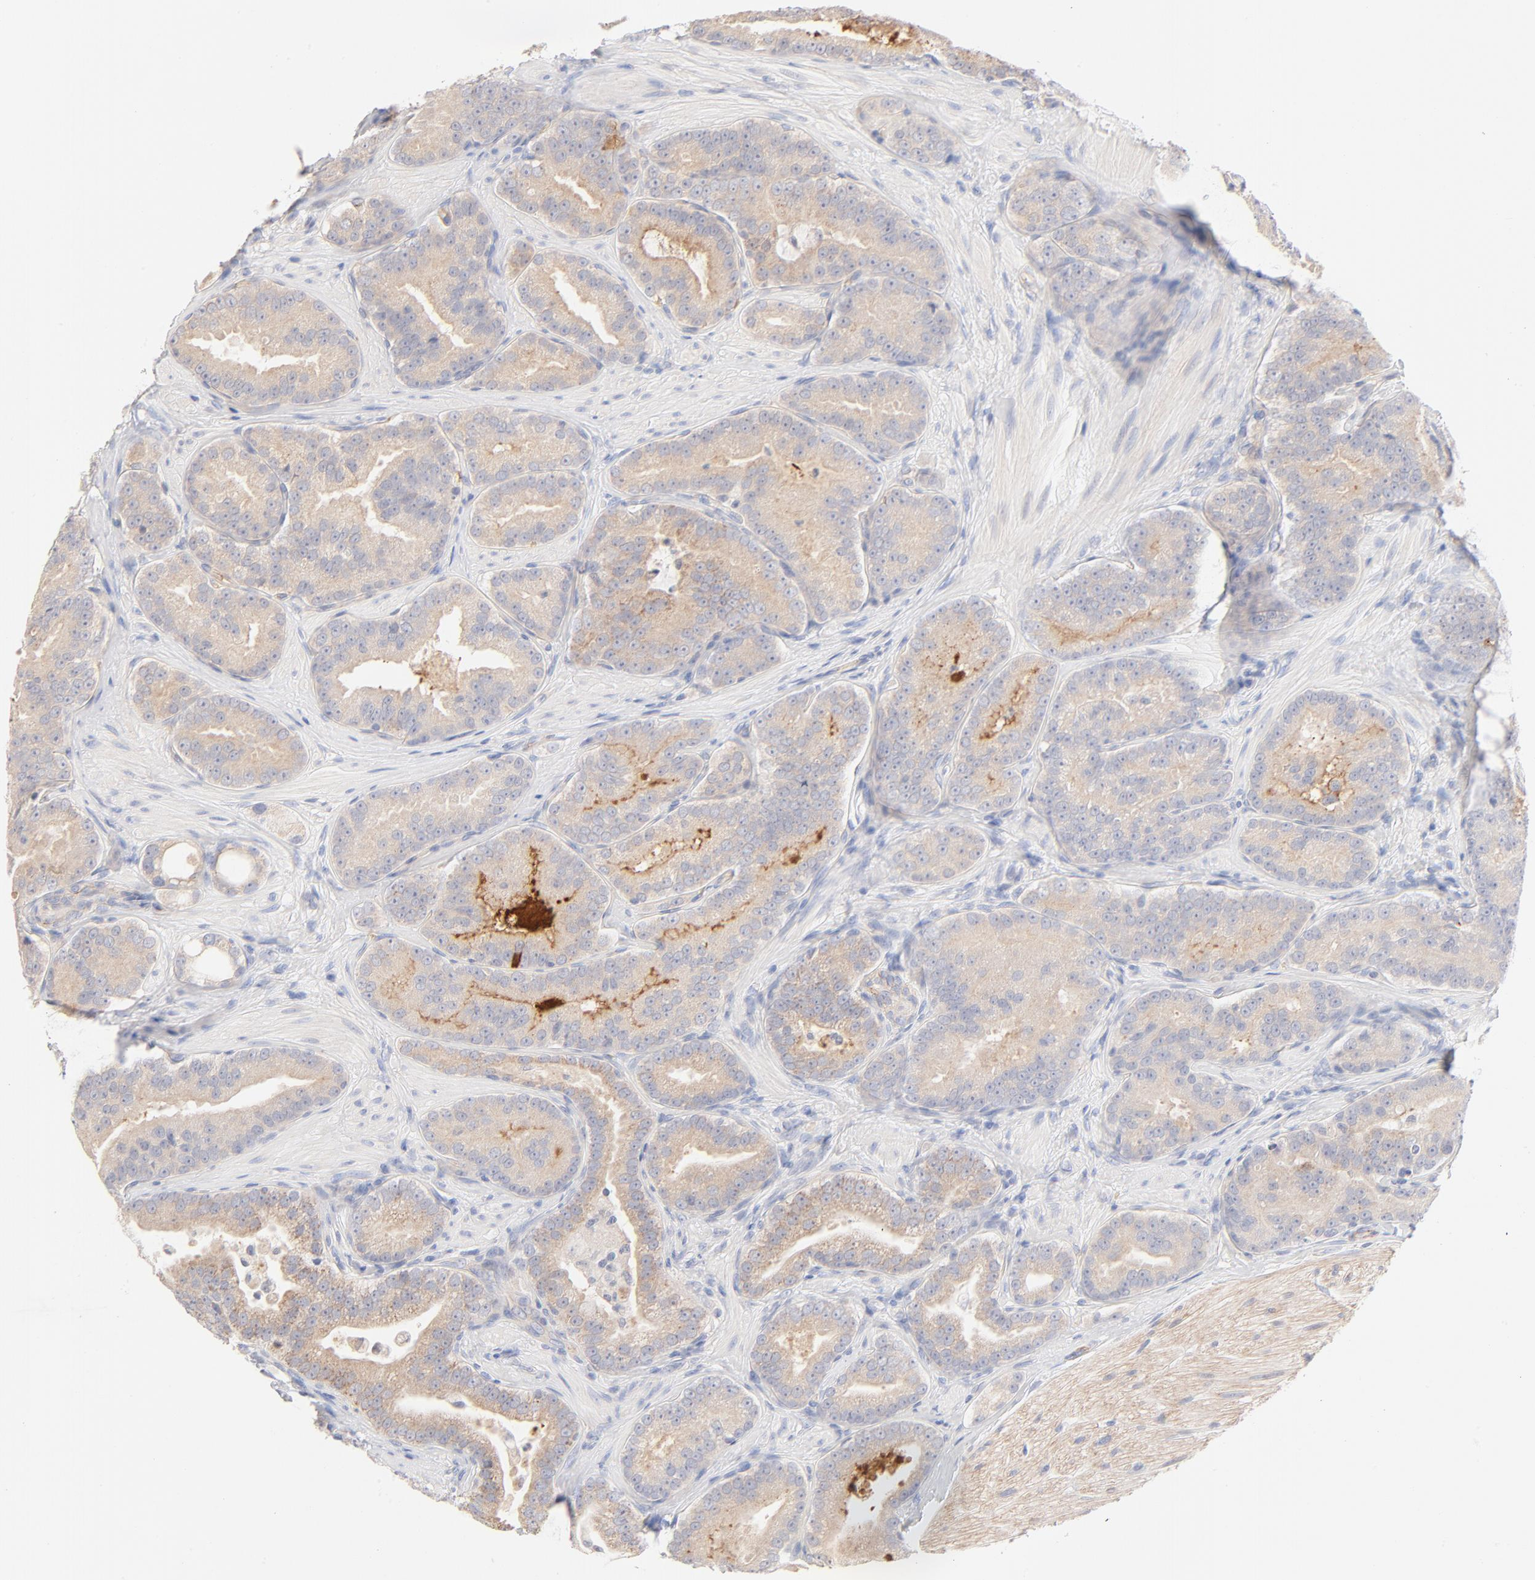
{"staining": {"intensity": "strong", "quantity": "<25%", "location": "cytoplasmic/membranous"}, "tissue": "prostate cancer", "cell_type": "Tumor cells", "image_type": "cancer", "snomed": [{"axis": "morphology", "description": "Adenocarcinoma, Low grade"}, {"axis": "topography", "description": "Prostate"}], "caption": "Strong cytoplasmic/membranous protein positivity is appreciated in approximately <25% of tumor cells in prostate low-grade adenocarcinoma.", "gene": "SPTB", "patient": {"sex": "male", "age": 59}}